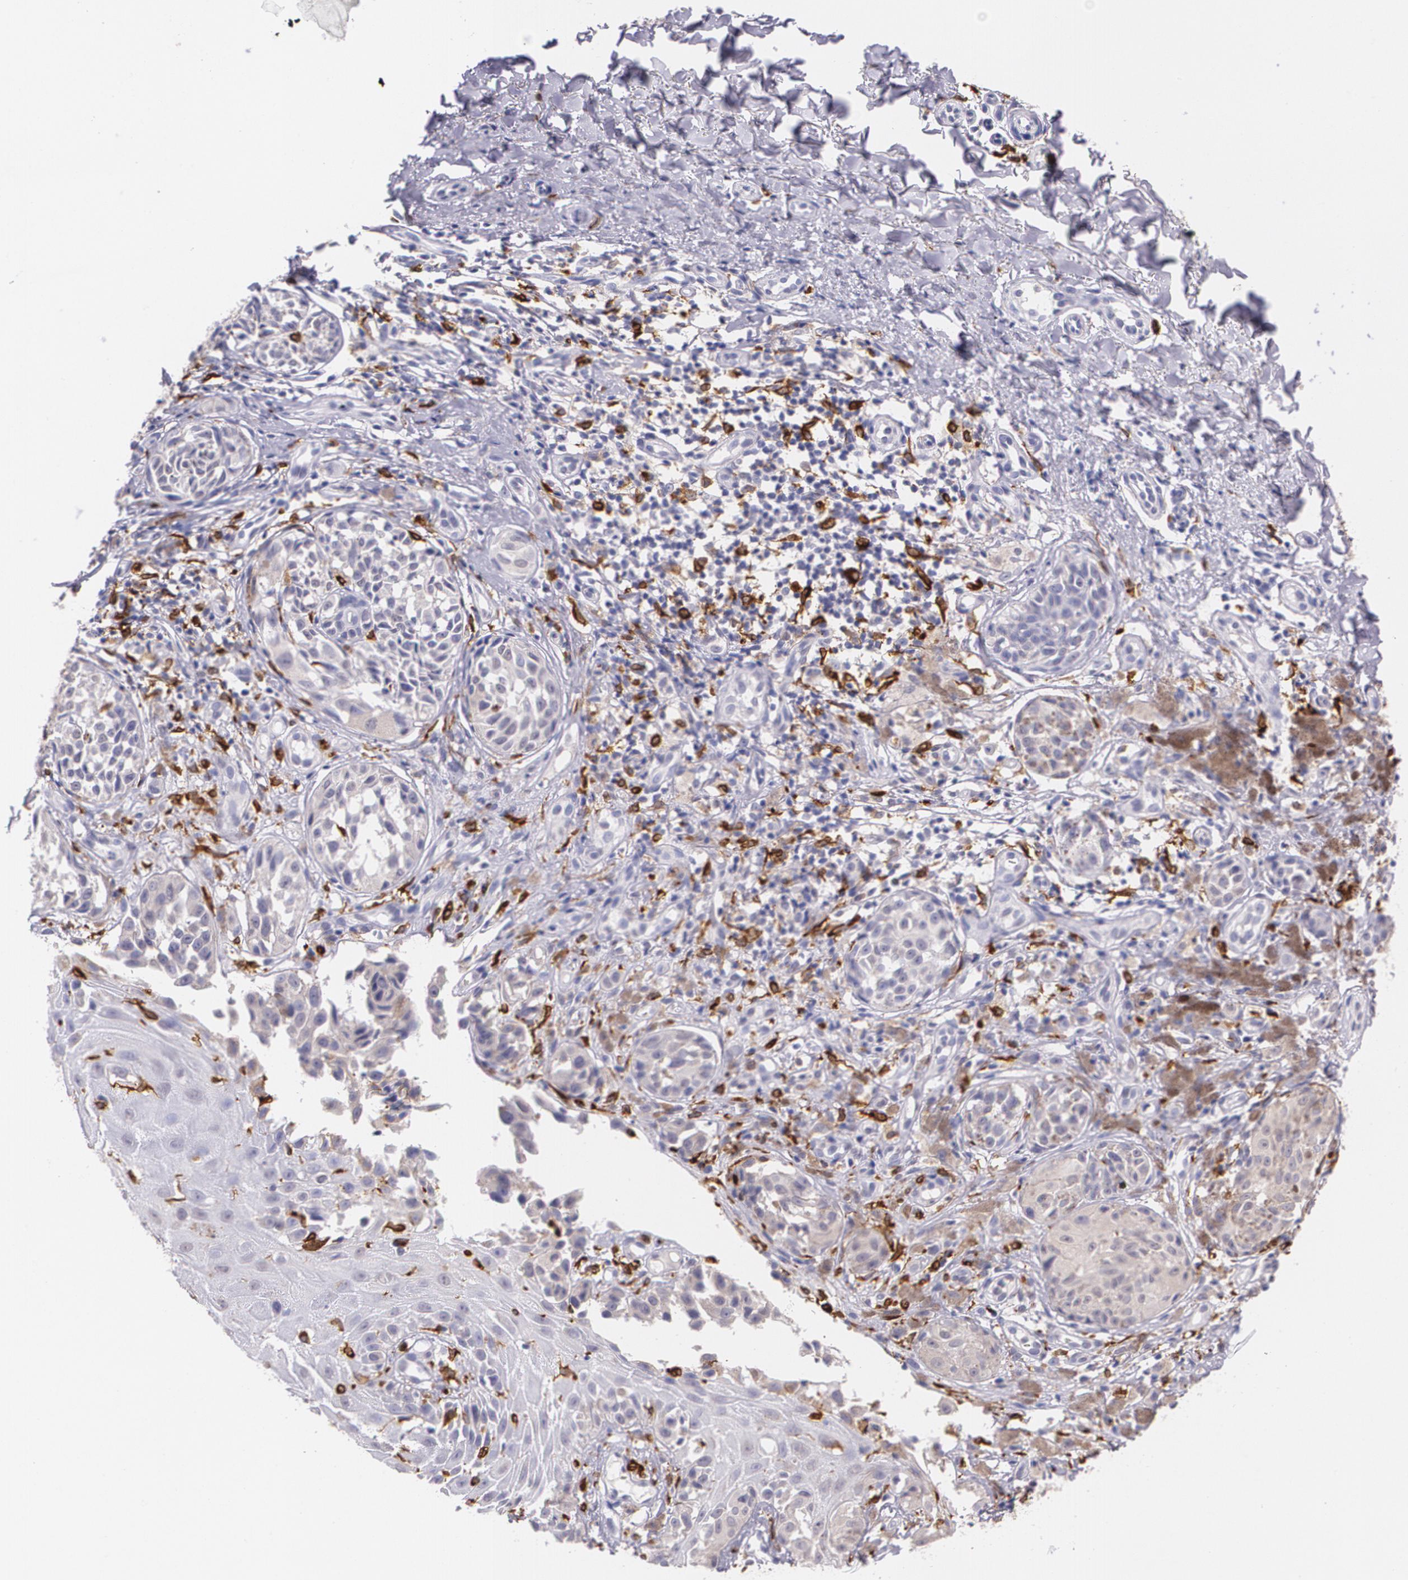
{"staining": {"intensity": "negative", "quantity": "none", "location": "none"}, "tissue": "melanoma", "cell_type": "Tumor cells", "image_type": "cancer", "snomed": [{"axis": "morphology", "description": "Malignant melanoma, NOS"}, {"axis": "topography", "description": "Skin"}], "caption": "IHC image of neoplastic tissue: malignant melanoma stained with DAB (3,3'-diaminobenzidine) displays no significant protein expression in tumor cells. (DAB (3,3'-diaminobenzidine) IHC with hematoxylin counter stain).", "gene": "RTN1", "patient": {"sex": "male", "age": 67}}